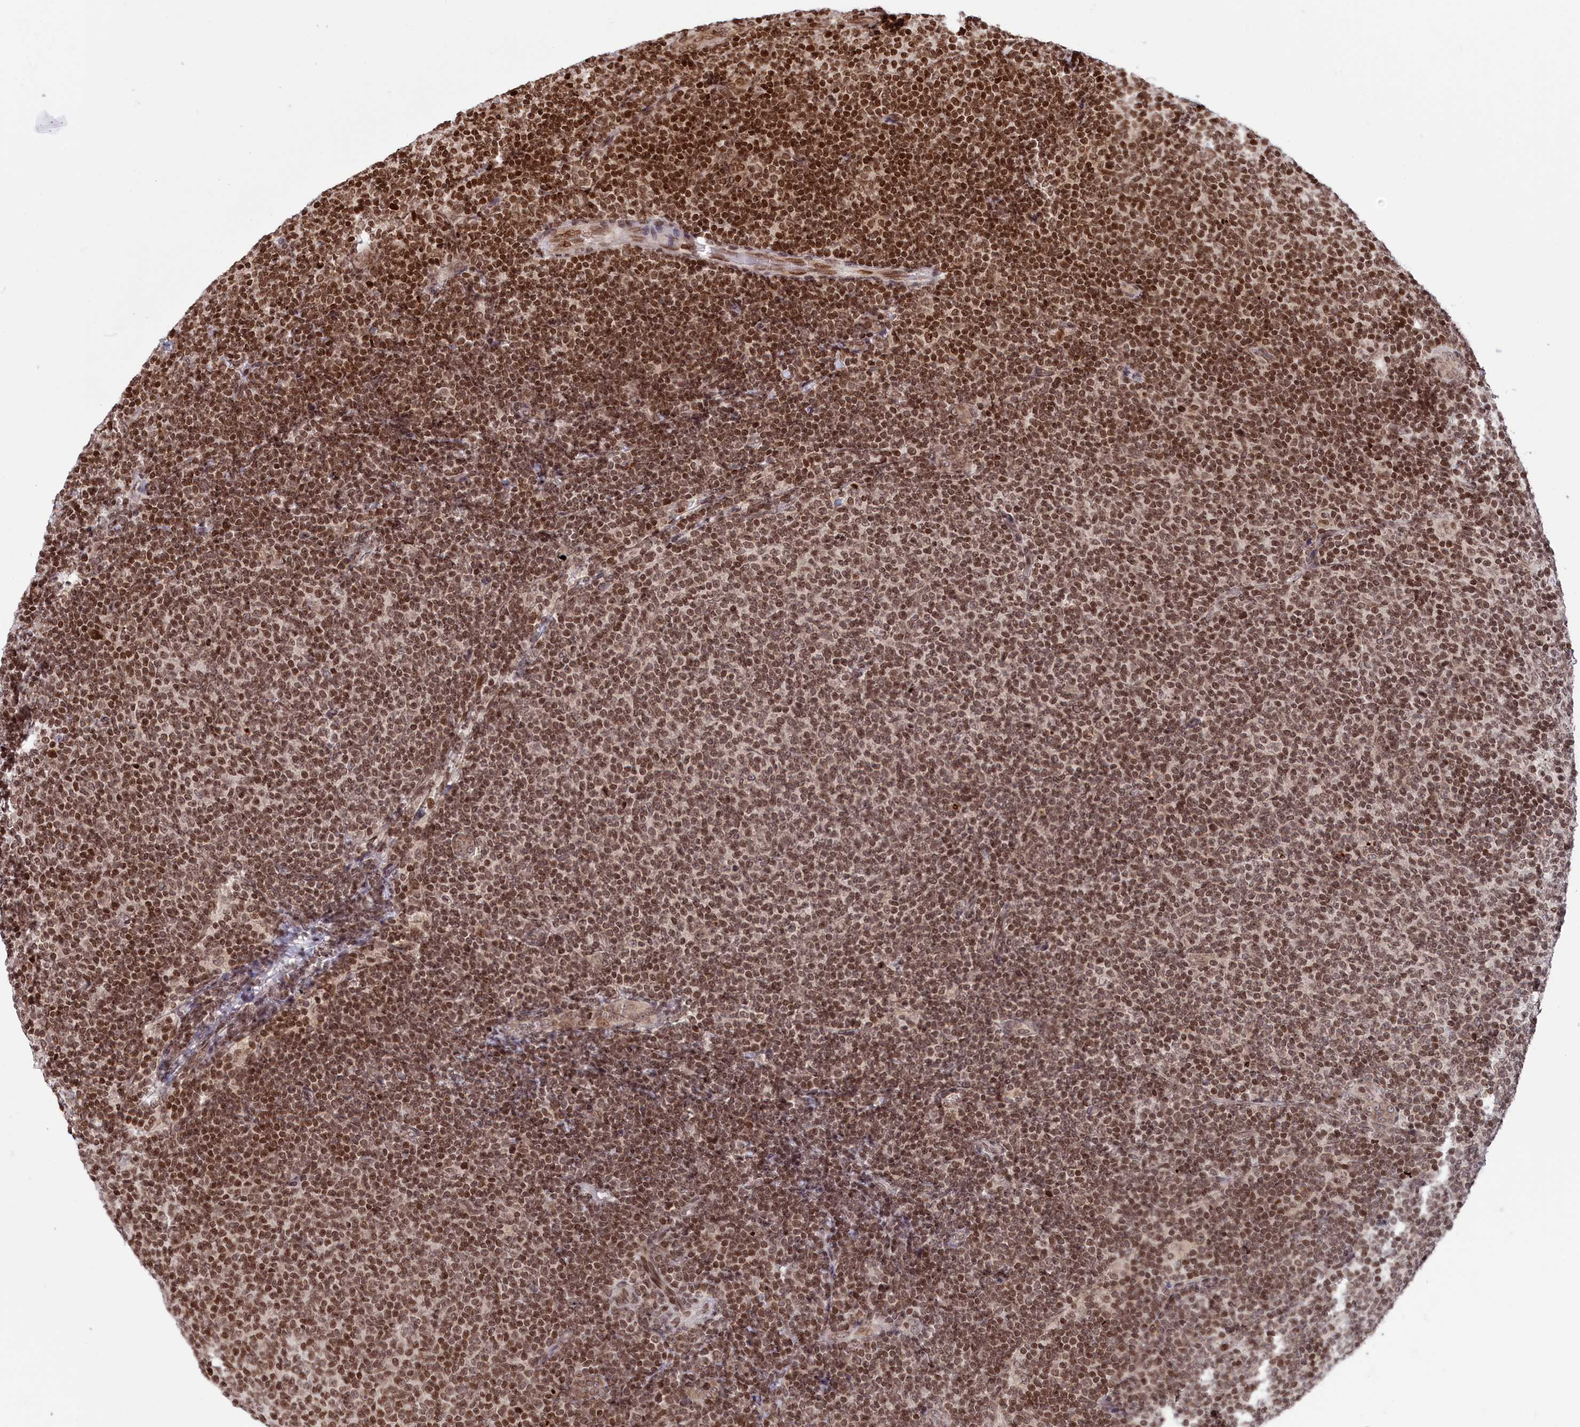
{"staining": {"intensity": "strong", "quantity": ">75%", "location": "nuclear"}, "tissue": "lymphoma", "cell_type": "Tumor cells", "image_type": "cancer", "snomed": [{"axis": "morphology", "description": "Malignant lymphoma, non-Hodgkin's type, Low grade"}, {"axis": "topography", "description": "Lymph node"}], "caption": "Protein expression analysis of human lymphoma reveals strong nuclear positivity in approximately >75% of tumor cells.", "gene": "TET2", "patient": {"sex": "male", "age": 66}}